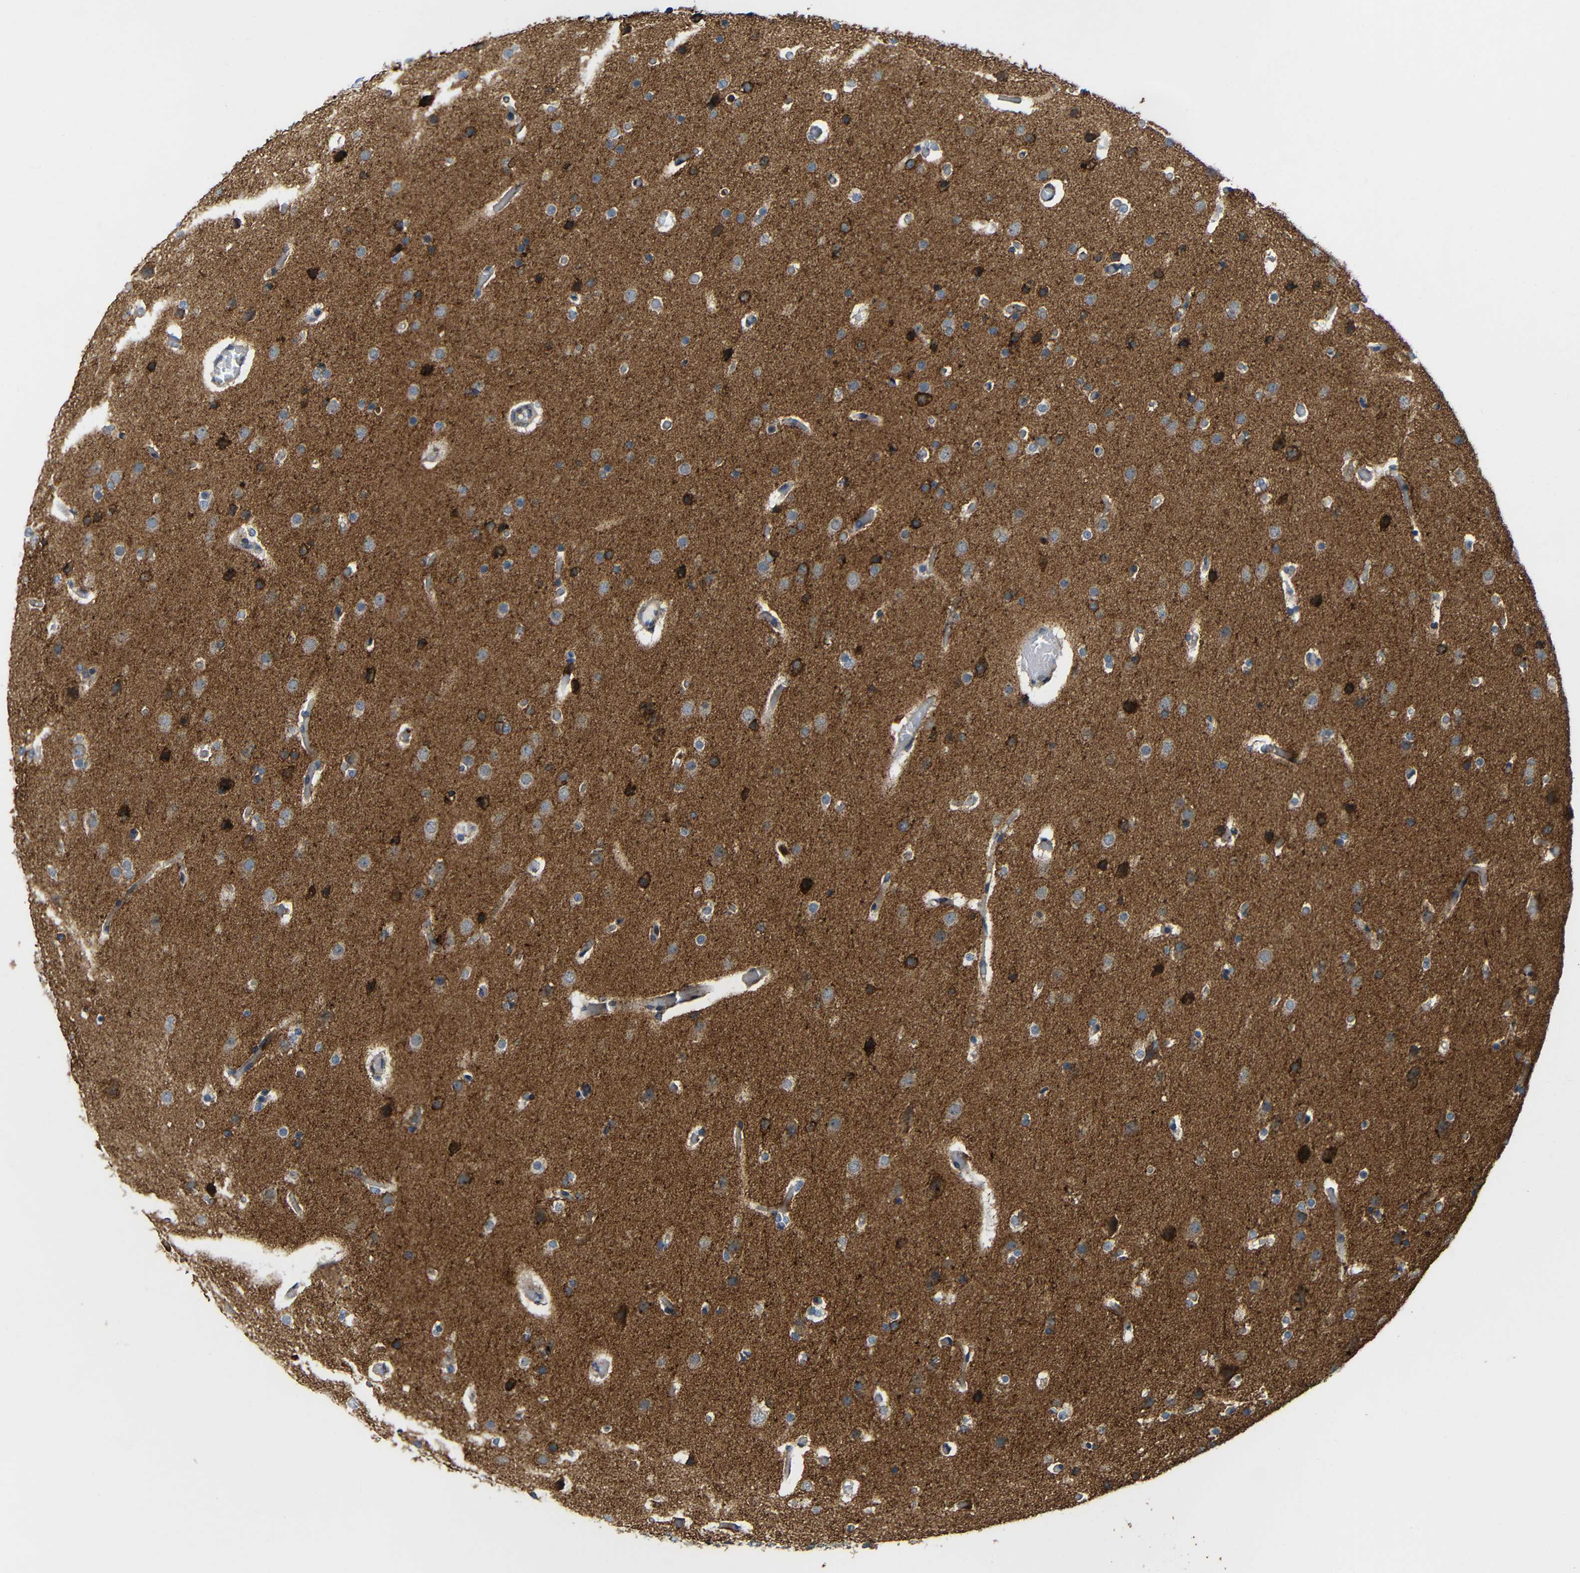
{"staining": {"intensity": "strong", "quantity": "<25%", "location": "cytoplasmic/membranous"}, "tissue": "glioma", "cell_type": "Tumor cells", "image_type": "cancer", "snomed": [{"axis": "morphology", "description": "Glioma, malignant, High grade"}, {"axis": "topography", "description": "Cerebral cortex"}], "caption": "Immunohistochemical staining of human high-grade glioma (malignant) demonstrates strong cytoplasmic/membranous protein positivity in approximately <25% of tumor cells.", "gene": "C1GALT1", "patient": {"sex": "female", "age": 36}}